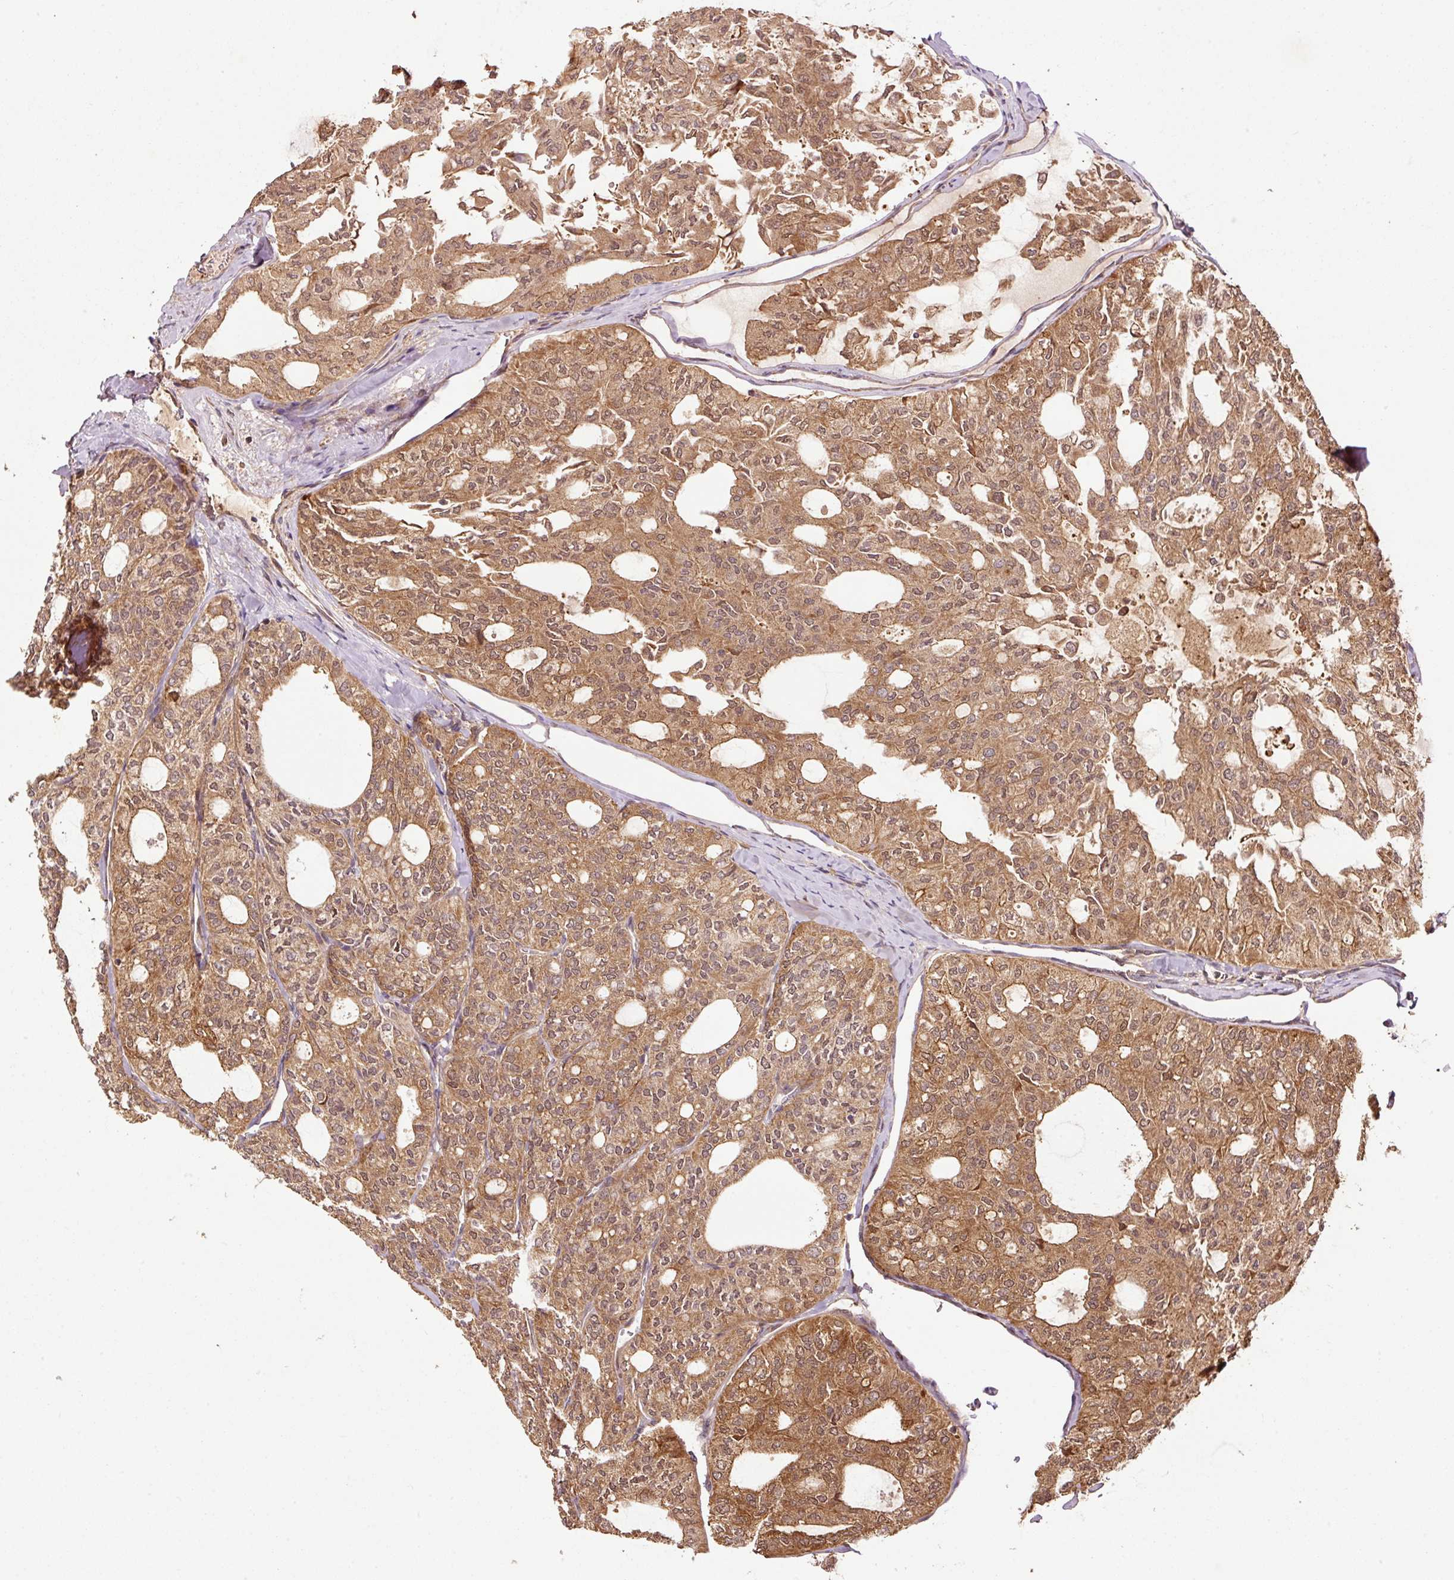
{"staining": {"intensity": "moderate", "quantity": ">75%", "location": "cytoplasmic/membranous,nuclear"}, "tissue": "thyroid cancer", "cell_type": "Tumor cells", "image_type": "cancer", "snomed": [{"axis": "morphology", "description": "Follicular adenoma carcinoma, NOS"}, {"axis": "topography", "description": "Thyroid gland"}], "caption": "High-magnification brightfield microscopy of thyroid cancer (follicular adenoma carcinoma) stained with DAB (3,3'-diaminobenzidine) (brown) and counterstained with hematoxylin (blue). tumor cells exhibit moderate cytoplasmic/membranous and nuclear expression is seen in about>75% of cells.", "gene": "OXER1", "patient": {"sex": "male", "age": 75}}